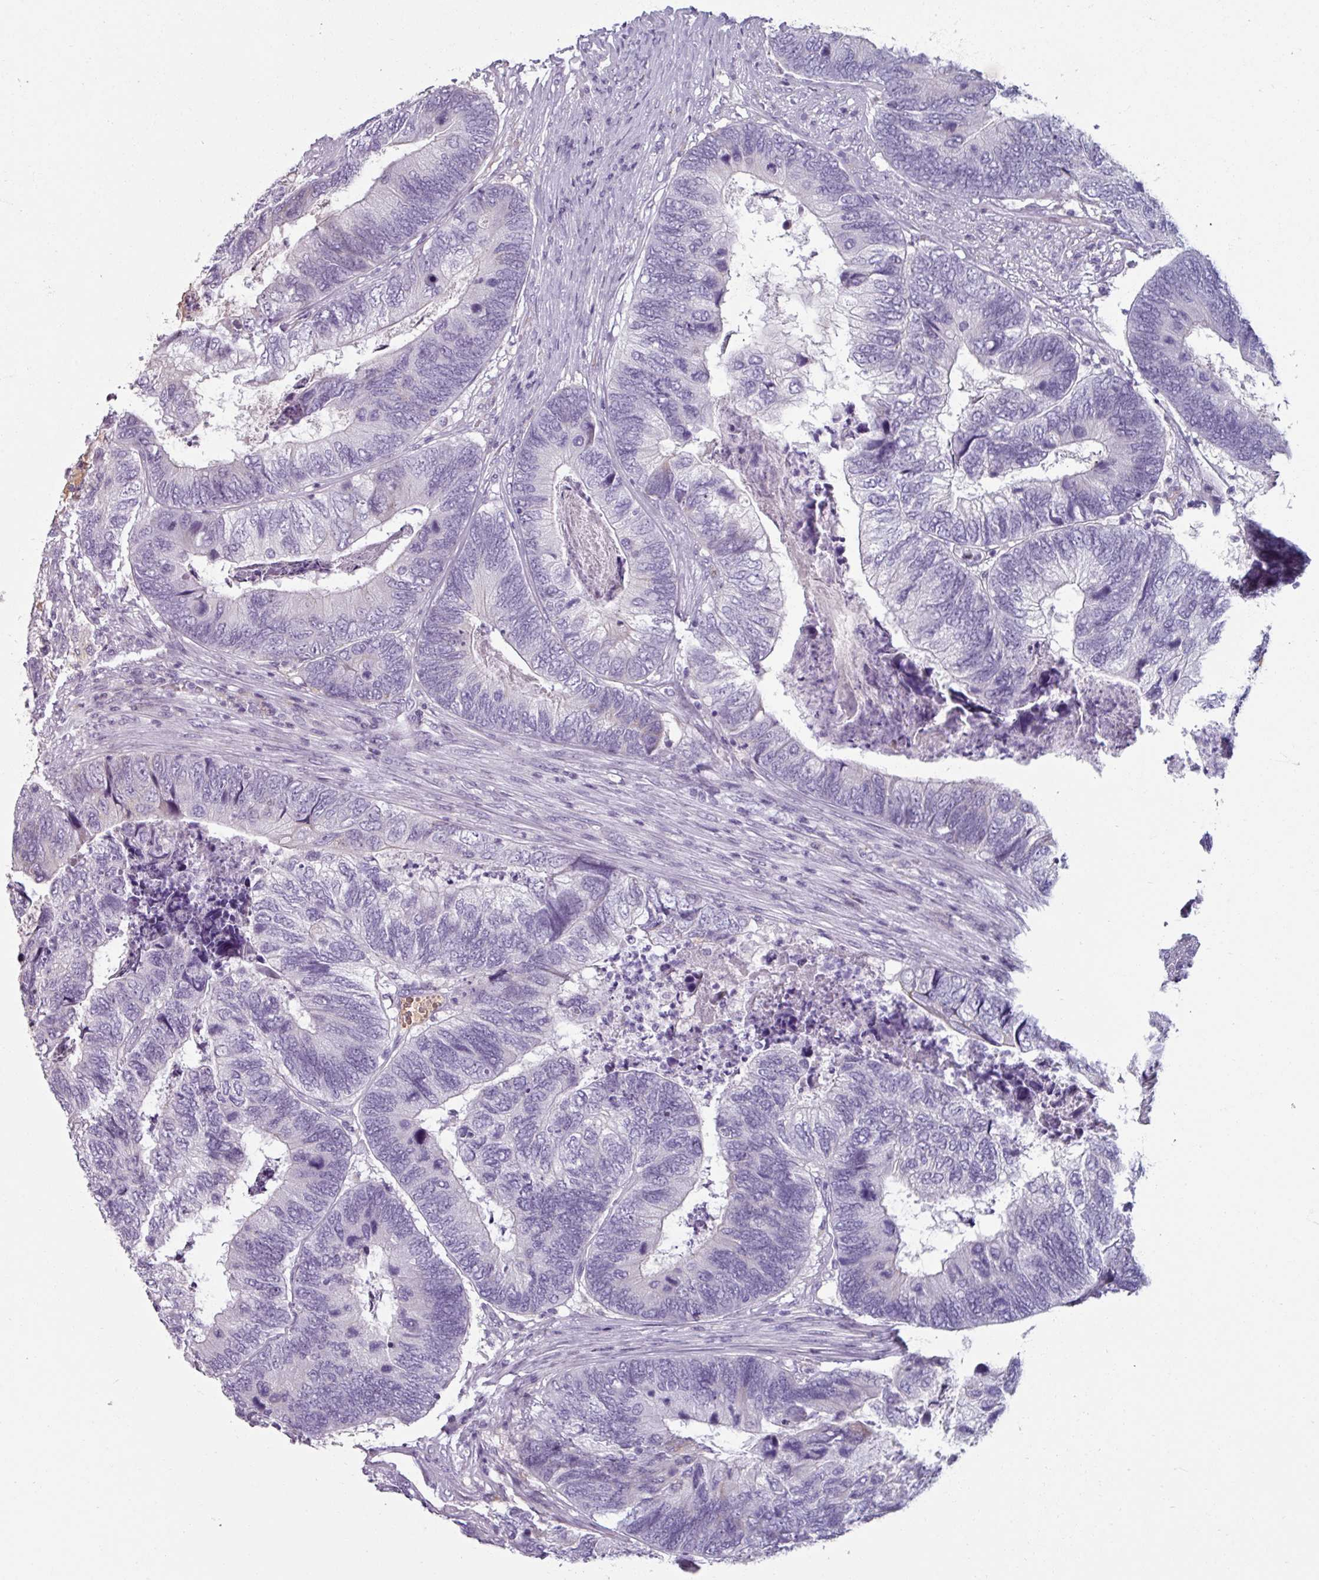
{"staining": {"intensity": "negative", "quantity": "none", "location": "none"}, "tissue": "colorectal cancer", "cell_type": "Tumor cells", "image_type": "cancer", "snomed": [{"axis": "morphology", "description": "Adenocarcinoma, NOS"}, {"axis": "topography", "description": "Colon"}], "caption": "A micrograph of human colorectal cancer is negative for staining in tumor cells.", "gene": "SPESP1", "patient": {"sex": "female", "age": 67}}